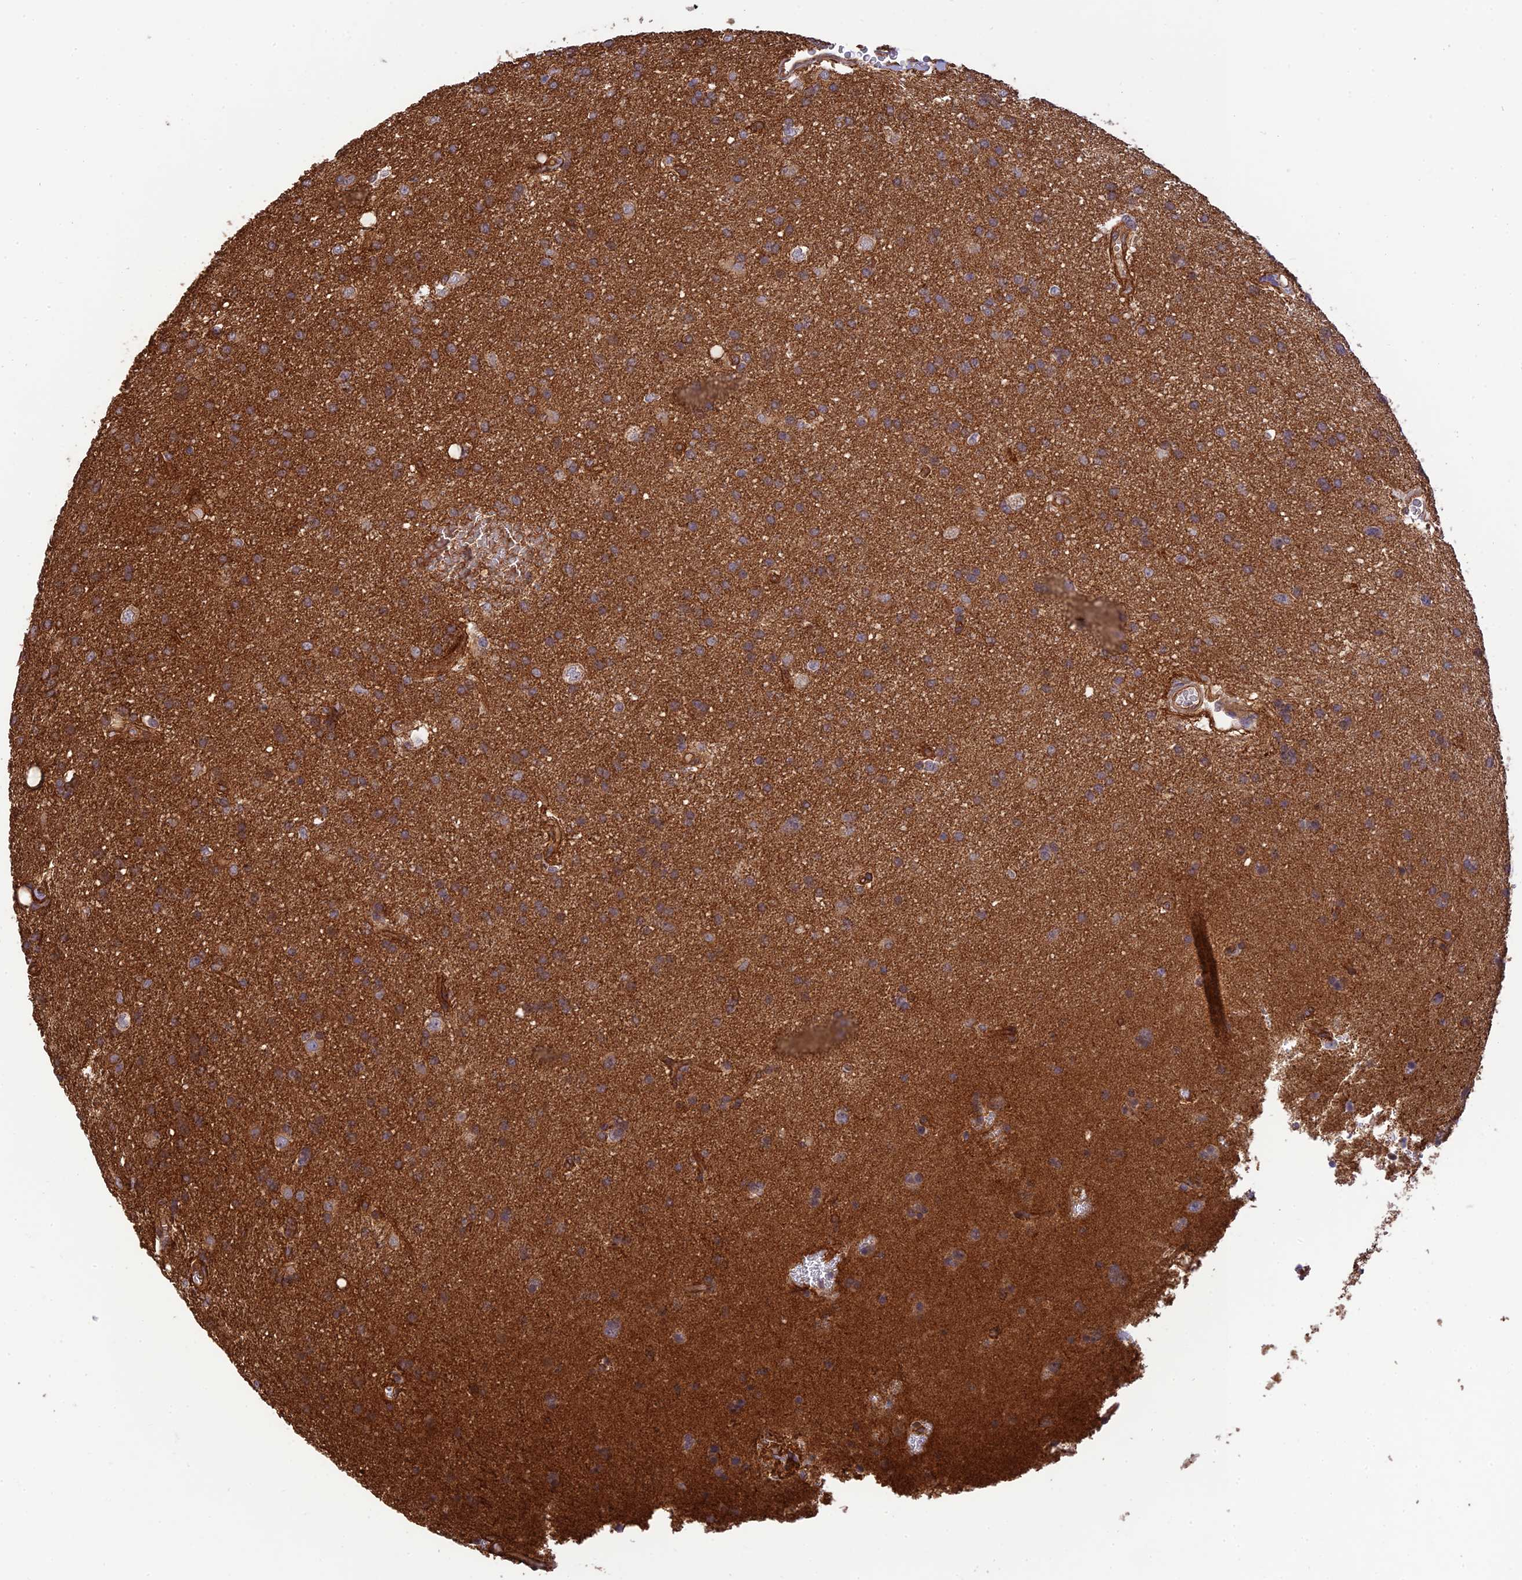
{"staining": {"intensity": "moderate", "quantity": ">75%", "location": "cytoplasmic/membranous"}, "tissue": "glioma", "cell_type": "Tumor cells", "image_type": "cancer", "snomed": [{"axis": "morphology", "description": "Glioma, malignant, Low grade"}, {"axis": "topography", "description": "Brain"}], "caption": "Glioma stained with DAB IHC displays medium levels of moderate cytoplasmic/membranous expression in approximately >75% of tumor cells.", "gene": "HOMER2", "patient": {"sex": "male", "age": 66}}